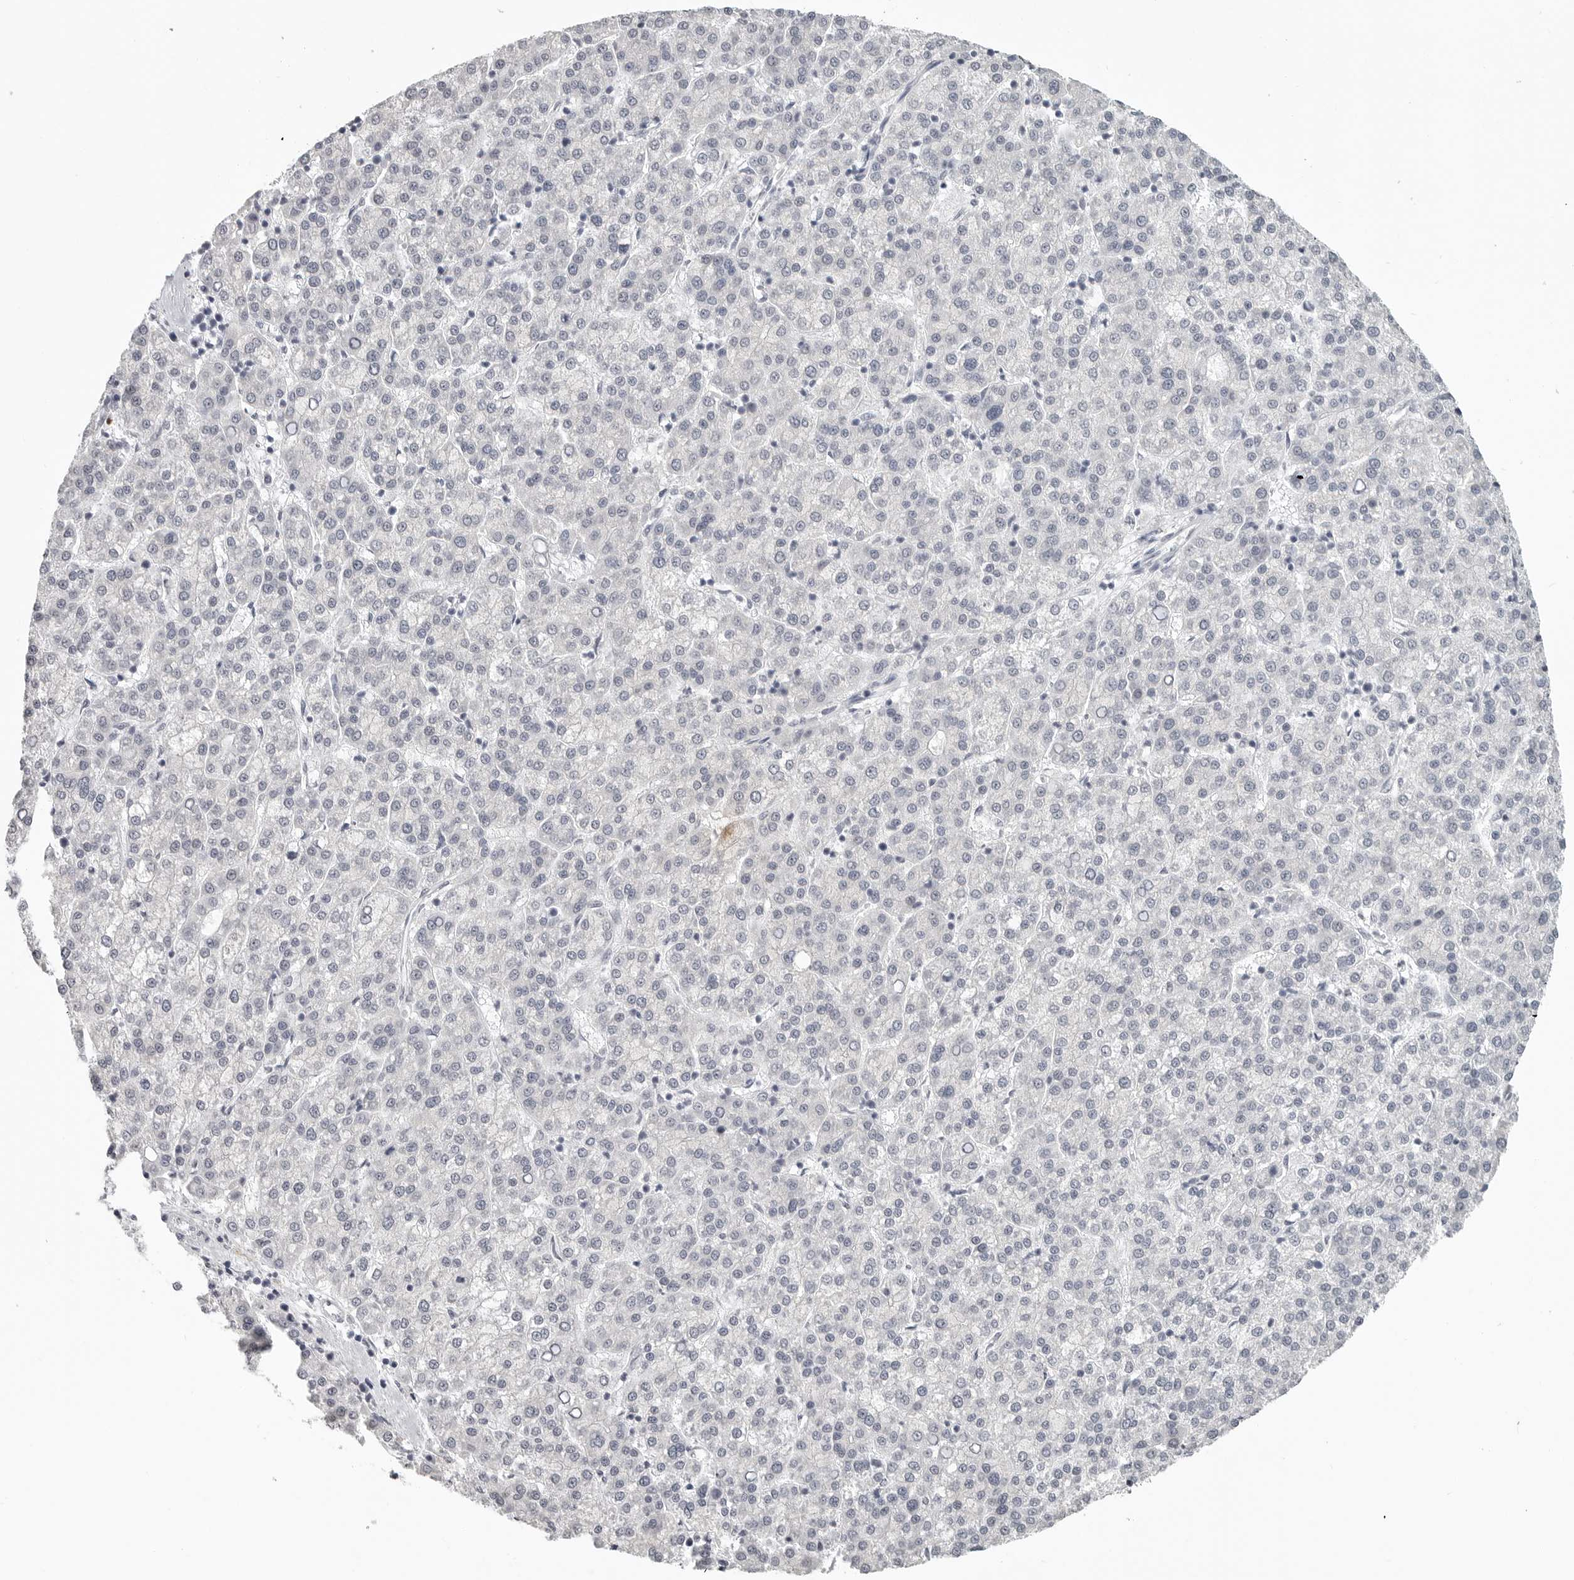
{"staining": {"intensity": "negative", "quantity": "none", "location": "none"}, "tissue": "liver cancer", "cell_type": "Tumor cells", "image_type": "cancer", "snomed": [{"axis": "morphology", "description": "Carcinoma, Hepatocellular, NOS"}, {"axis": "topography", "description": "Liver"}], "caption": "This image is of liver hepatocellular carcinoma stained with IHC to label a protein in brown with the nuclei are counter-stained blue. There is no expression in tumor cells. (Brightfield microscopy of DAB immunohistochemistry at high magnification).", "gene": "BPIFA1", "patient": {"sex": "female", "age": 58}}